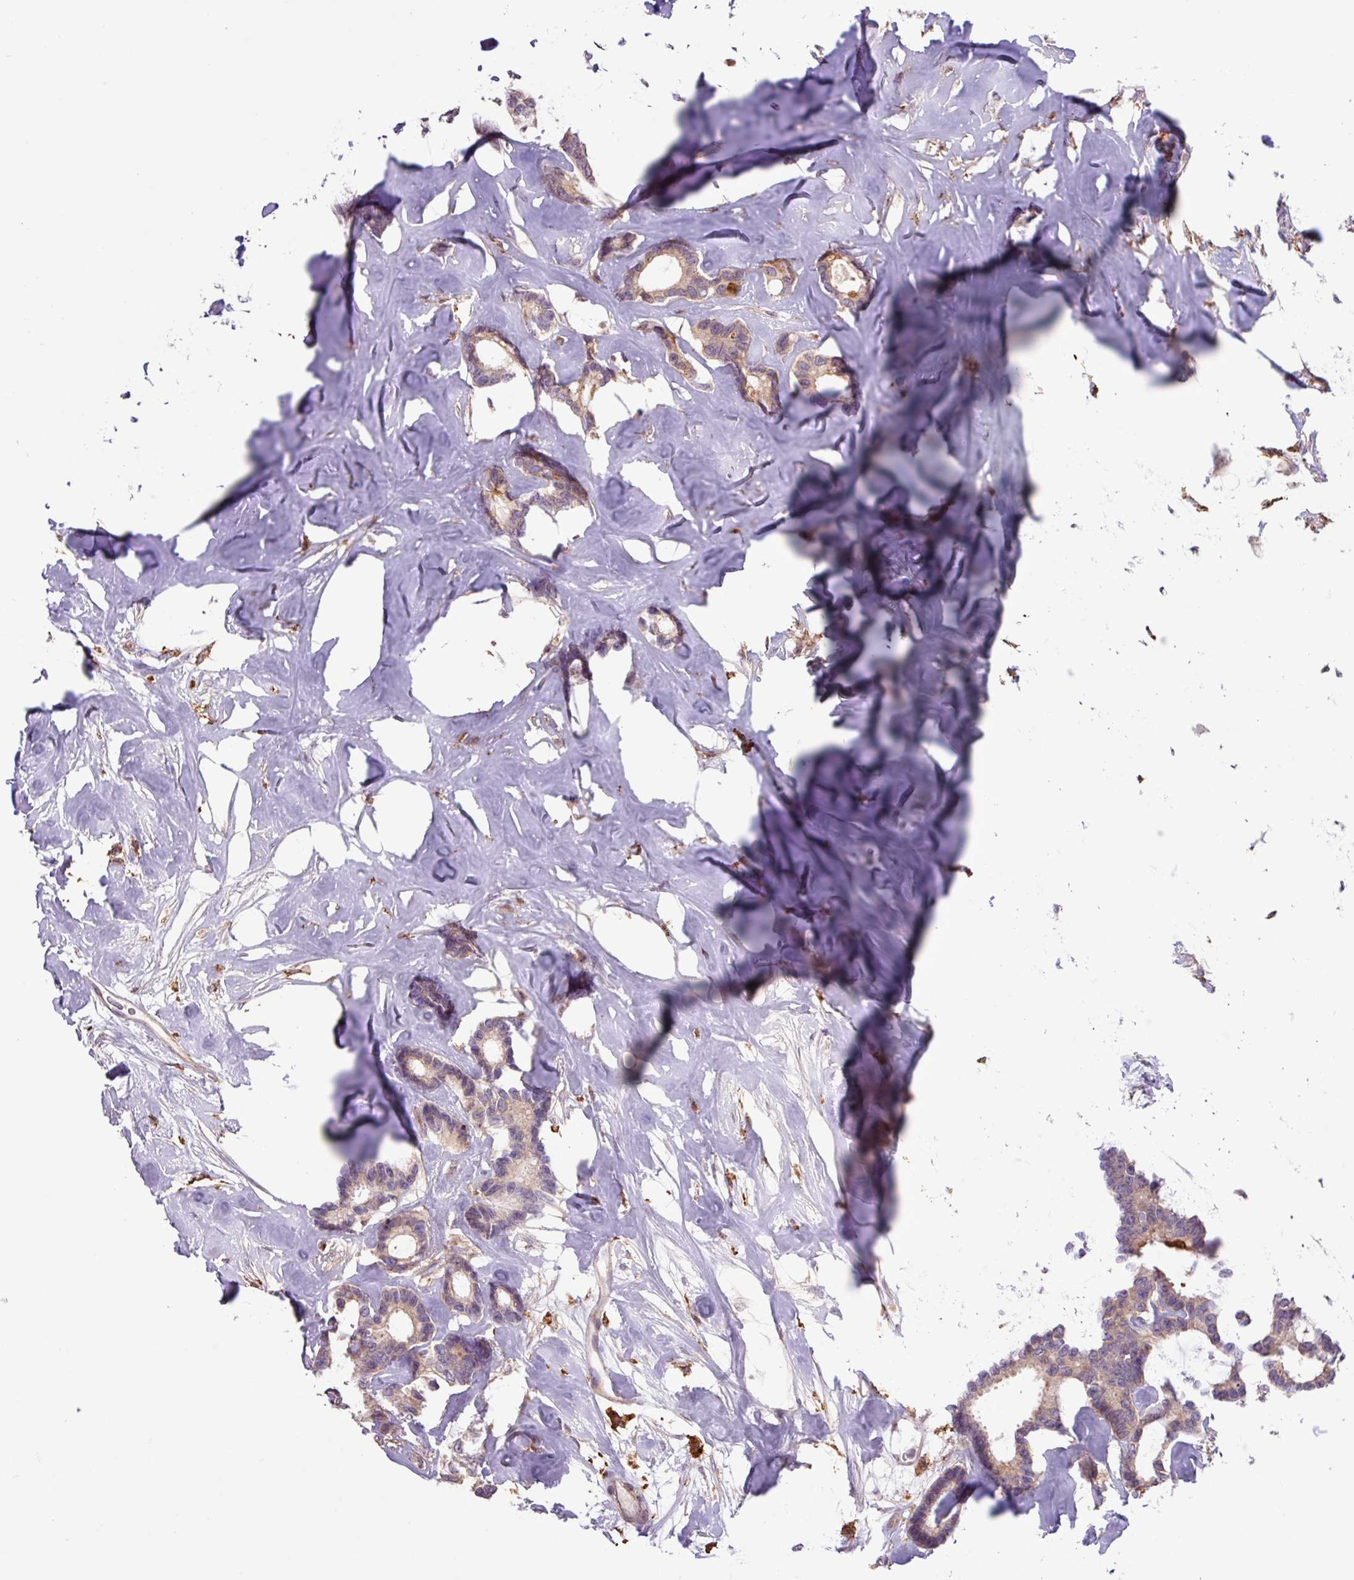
{"staining": {"intensity": "weak", "quantity": "25%-75%", "location": "cytoplasmic/membranous"}, "tissue": "breast cancer", "cell_type": "Tumor cells", "image_type": "cancer", "snomed": [{"axis": "morphology", "description": "Duct carcinoma"}, {"axis": "topography", "description": "Breast"}], "caption": "Approximately 25%-75% of tumor cells in breast invasive ductal carcinoma exhibit weak cytoplasmic/membranous protein expression as visualized by brown immunohistochemical staining.", "gene": "ARHGEF25", "patient": {"sex": "female", "age": 87}}